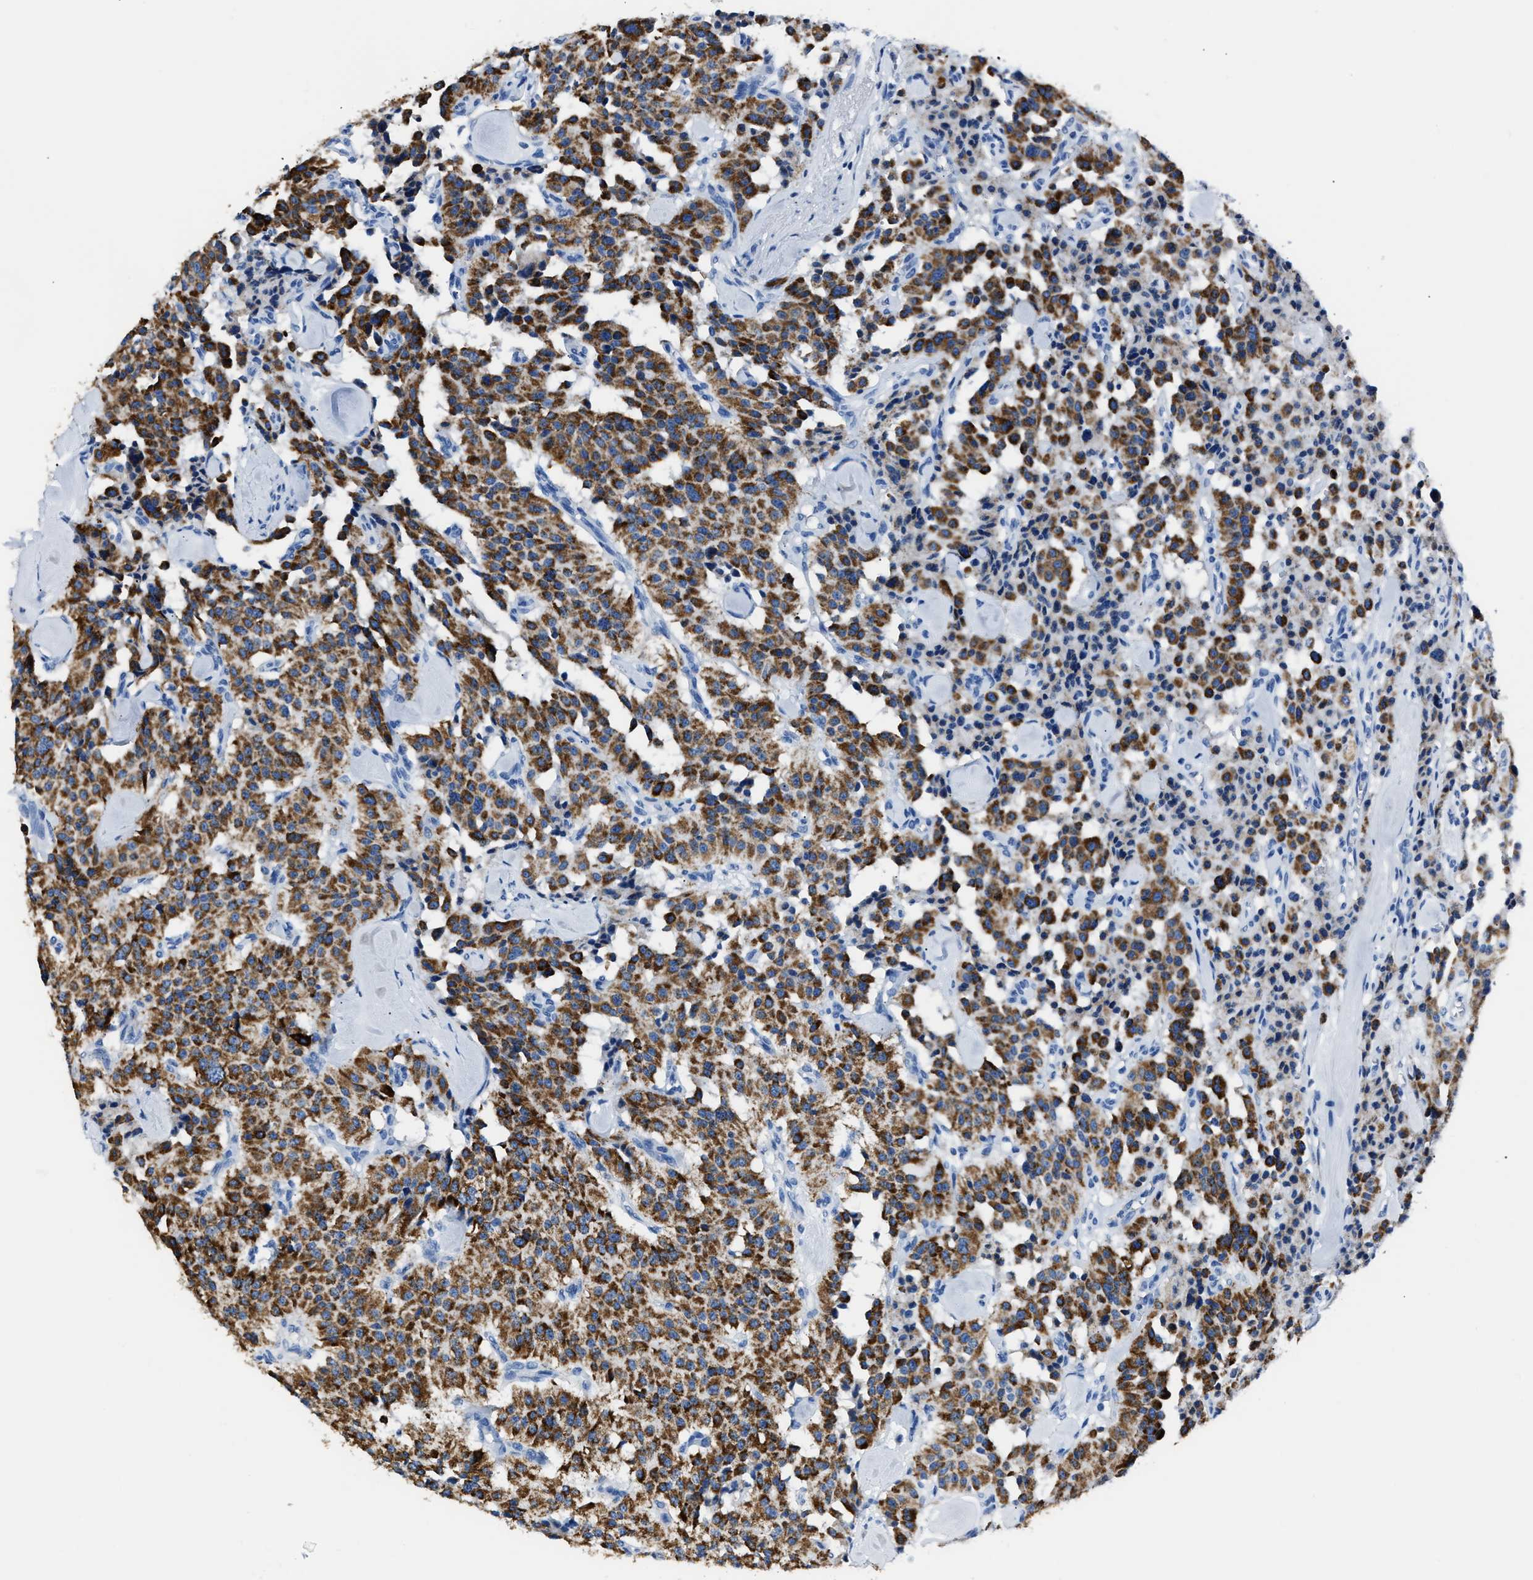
{"staining": {"intensity": "strong", "quantity": ">75%", "location": "cytoplasmic/membranous"}, "tissue": "carcinoid", "cell_type": "Tumor cells", "image_type": "cancer", "snomed": [{"axis": "morphology", "description": "Carcinoid, malignant, NOS"}, {"axis": "topography", "description": "Lung"}], "caption": "An image showing strong cytoplasmic/membranous staining in about >75% of tumor cells in carcinoid (malignant), as visualized by brown immunohistochemical staining.", "gene": "AMACR", "patient": {"sex": "male", "age": 30}}